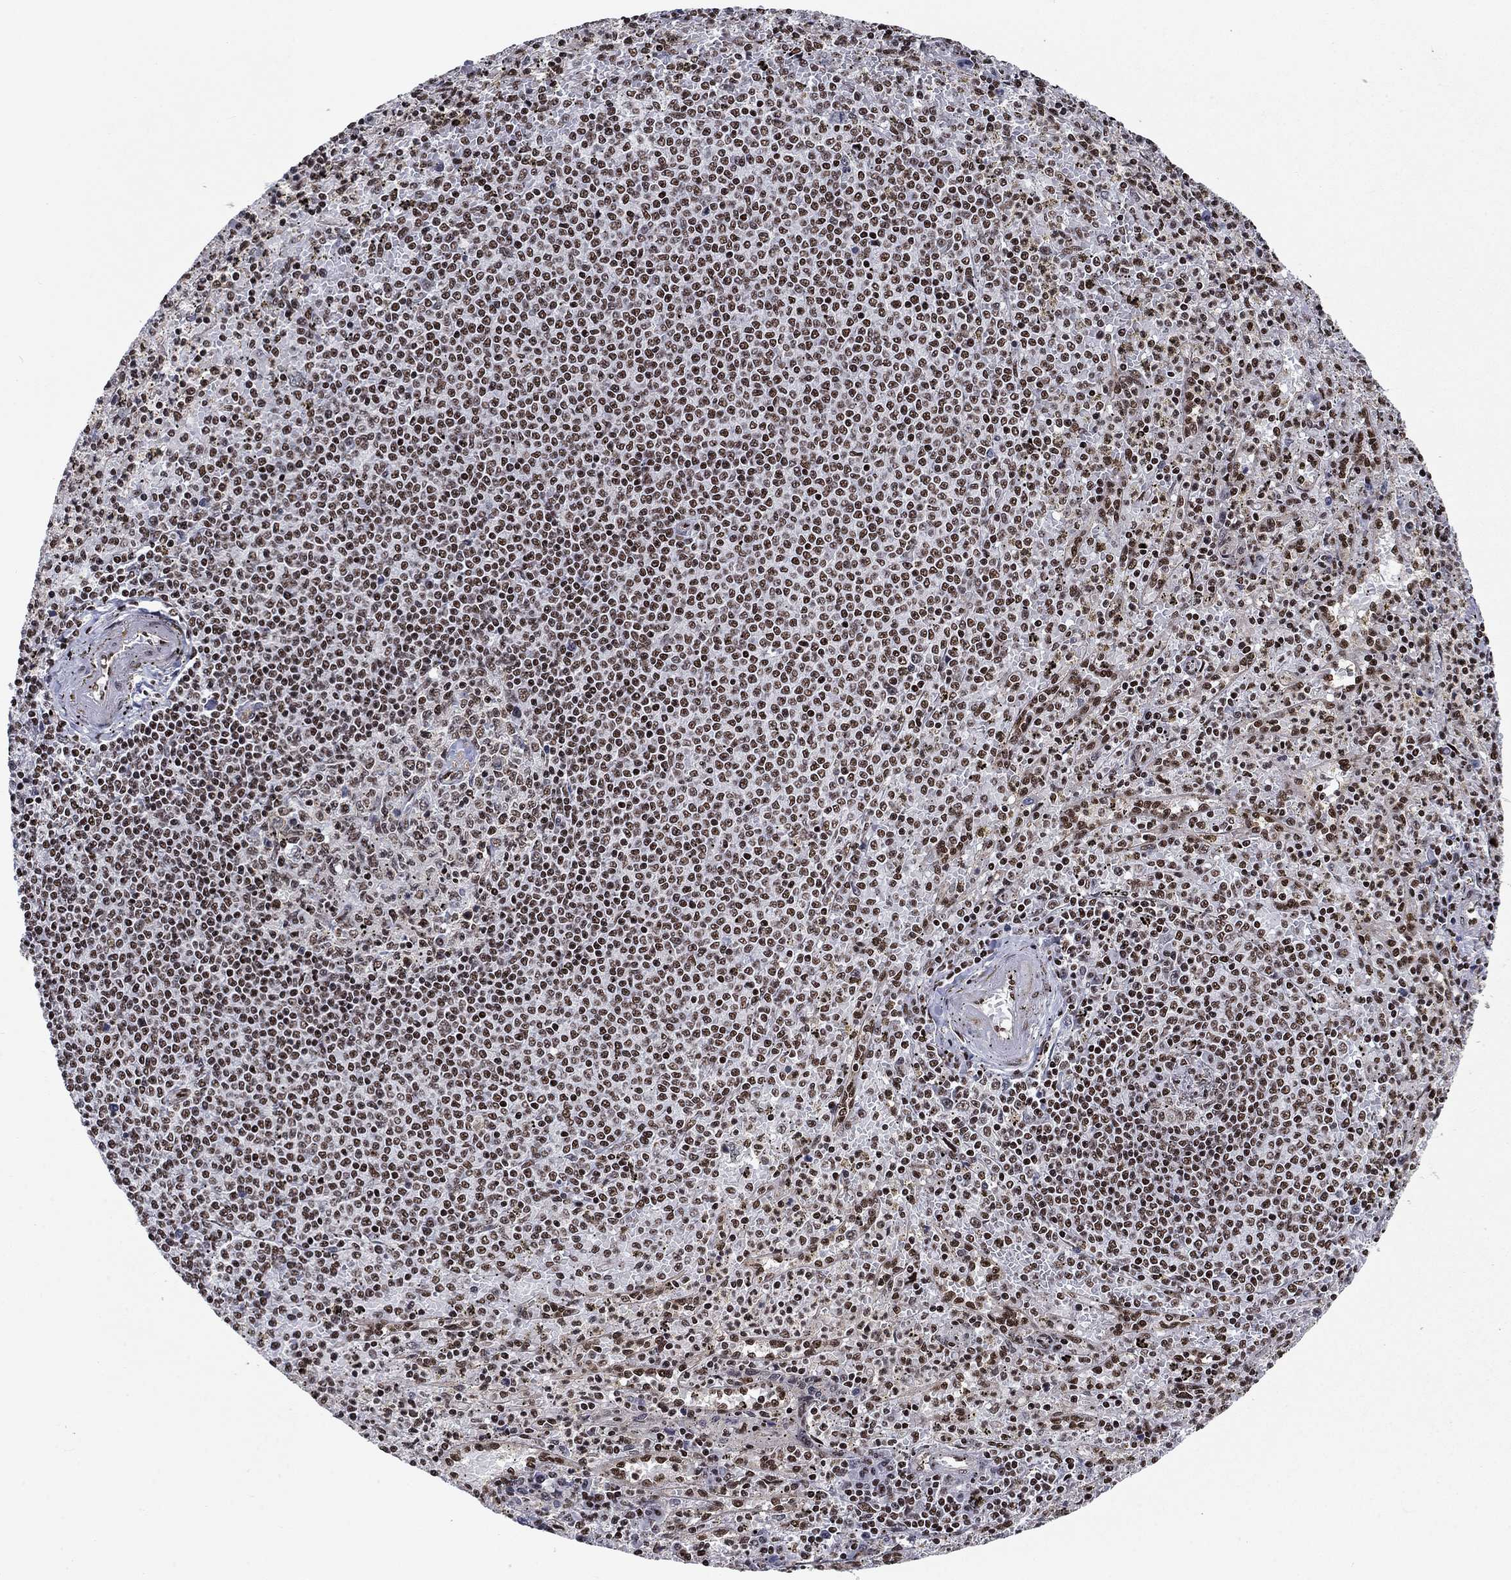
{"staining": {"intensity": "moderate", "quantity": ">75%", "location": "nuclear"}, "tissue": "spleen", "cell_type": "Cells in red pulp", "image_type": "normal", "snomed": [{"axis": "morphology", "description": "Normal tissue, NOS"}, {"axis": "topography", "description": "Spleen"}], "caption": "Normal spleen shows moderate nuclear expression in approximately >75% of cells in red pulp.", "gene": "RPRD1B", "patient": {"sex": "male", "age": 60}}